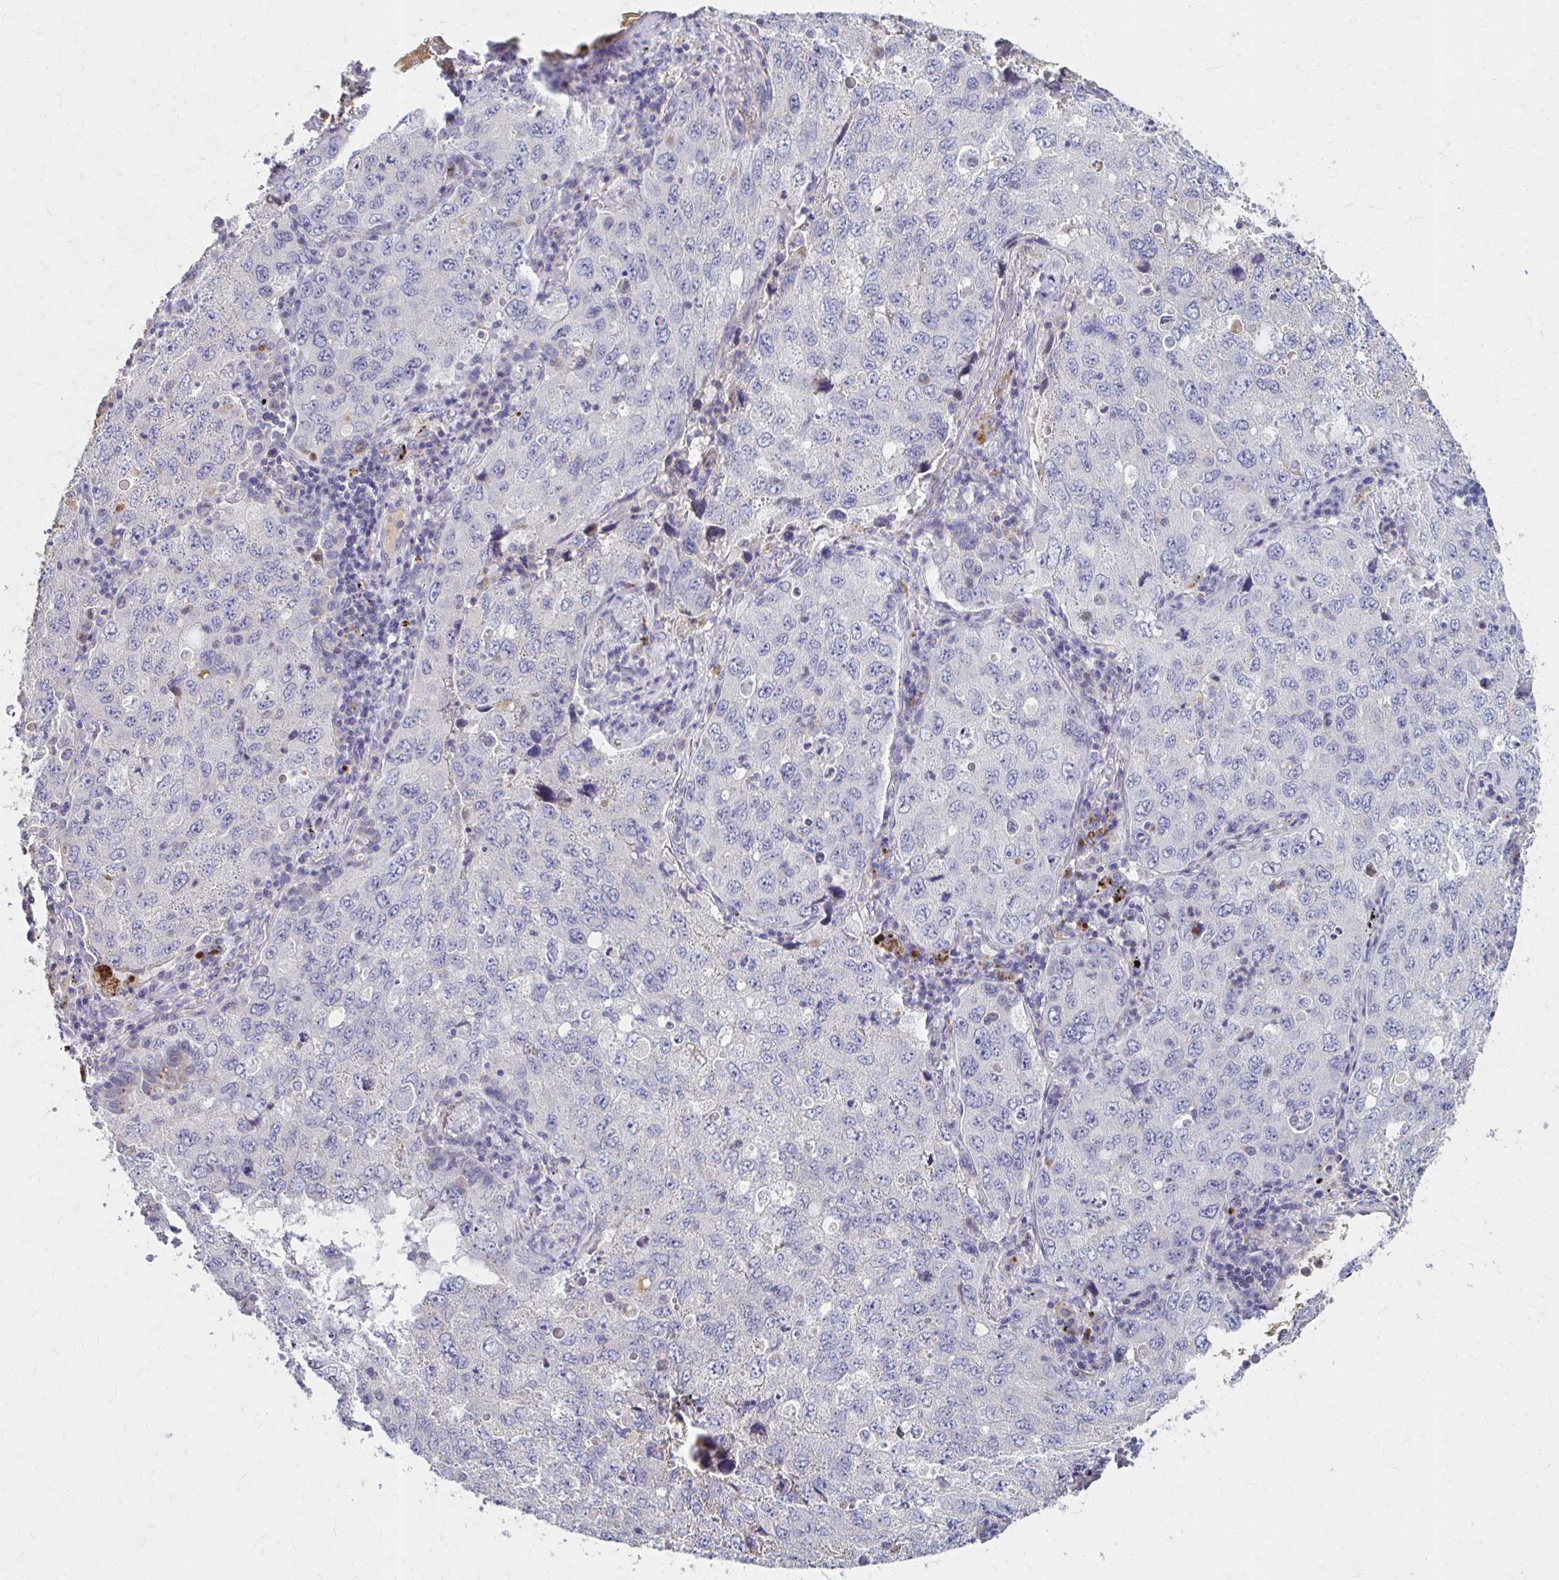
{"staining": {"intensity": "negative", "quantity": "none", "location": "none"}, "tissue": "lung cancer", "cell_type": "Tumor cells", "image_type": "cancer", "snomed": [{"axis": "morphology", "description": "Adenocarcinoma, NOS"}, {"axis": "topography", "description": "Lung"}], "caption": "Image shows no significant protein positivity in tumor cells of lung cancer (adenocarcinoma).", "gene": "HMGCS2", "patient": {"sex": "female", "age": 57}}